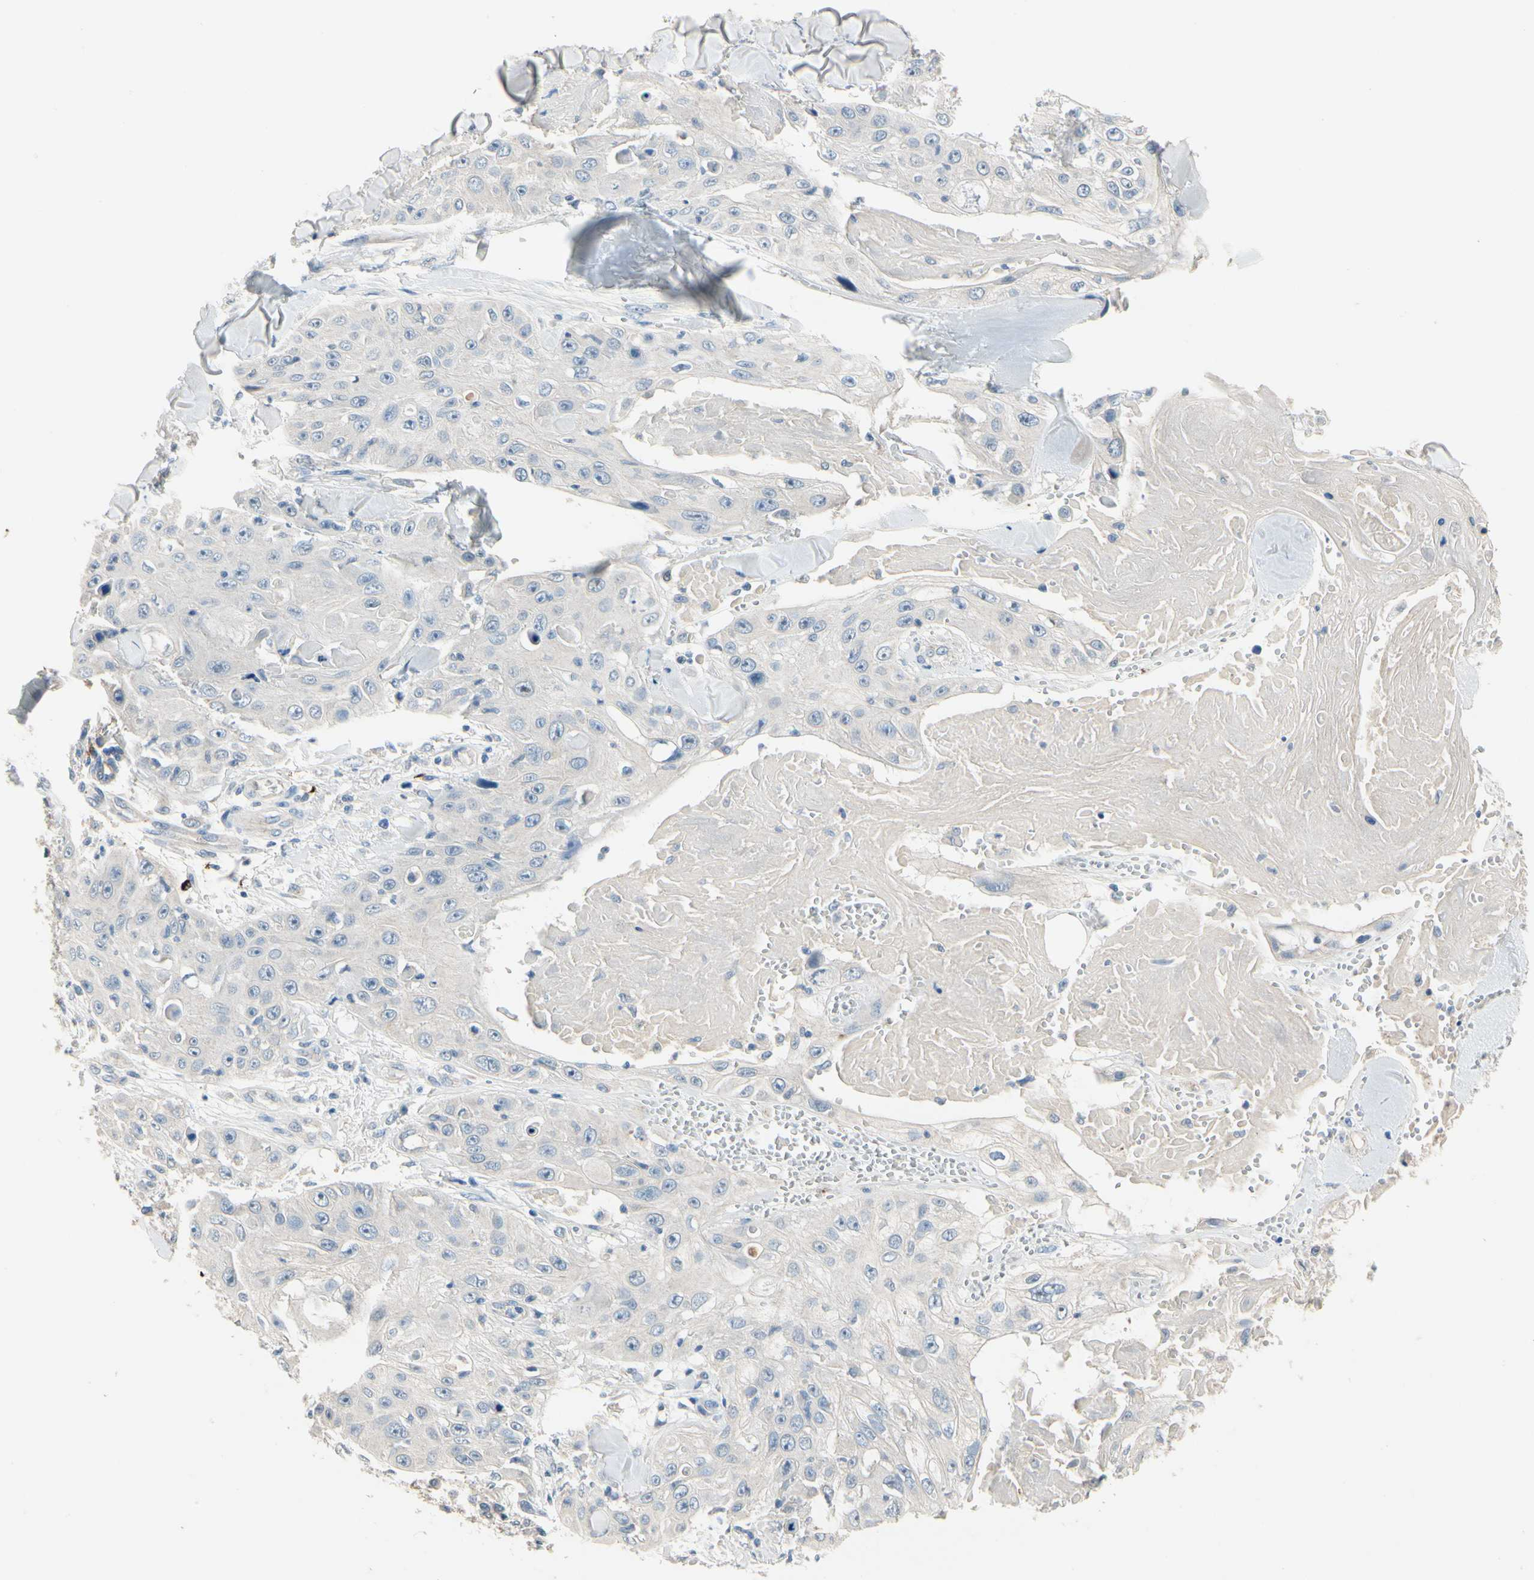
{"staining": {"intensity": "negative", "quantity": "none", "location": "none"}, "tissue": "skin cancer", "cell_type": "Tumor cells", "image_type": "cancer", "snomed": [{"axis": "morphology", "description": "Squamous cell carcinoma, NOS"}, {"axis": "topography", "description": "Skin"}], "caption": "Tumor cells show no significant staining in squamous cell carcinoma (skin).", "gene": "CPA3", "patient": {"sex": "male", "age": 86}}